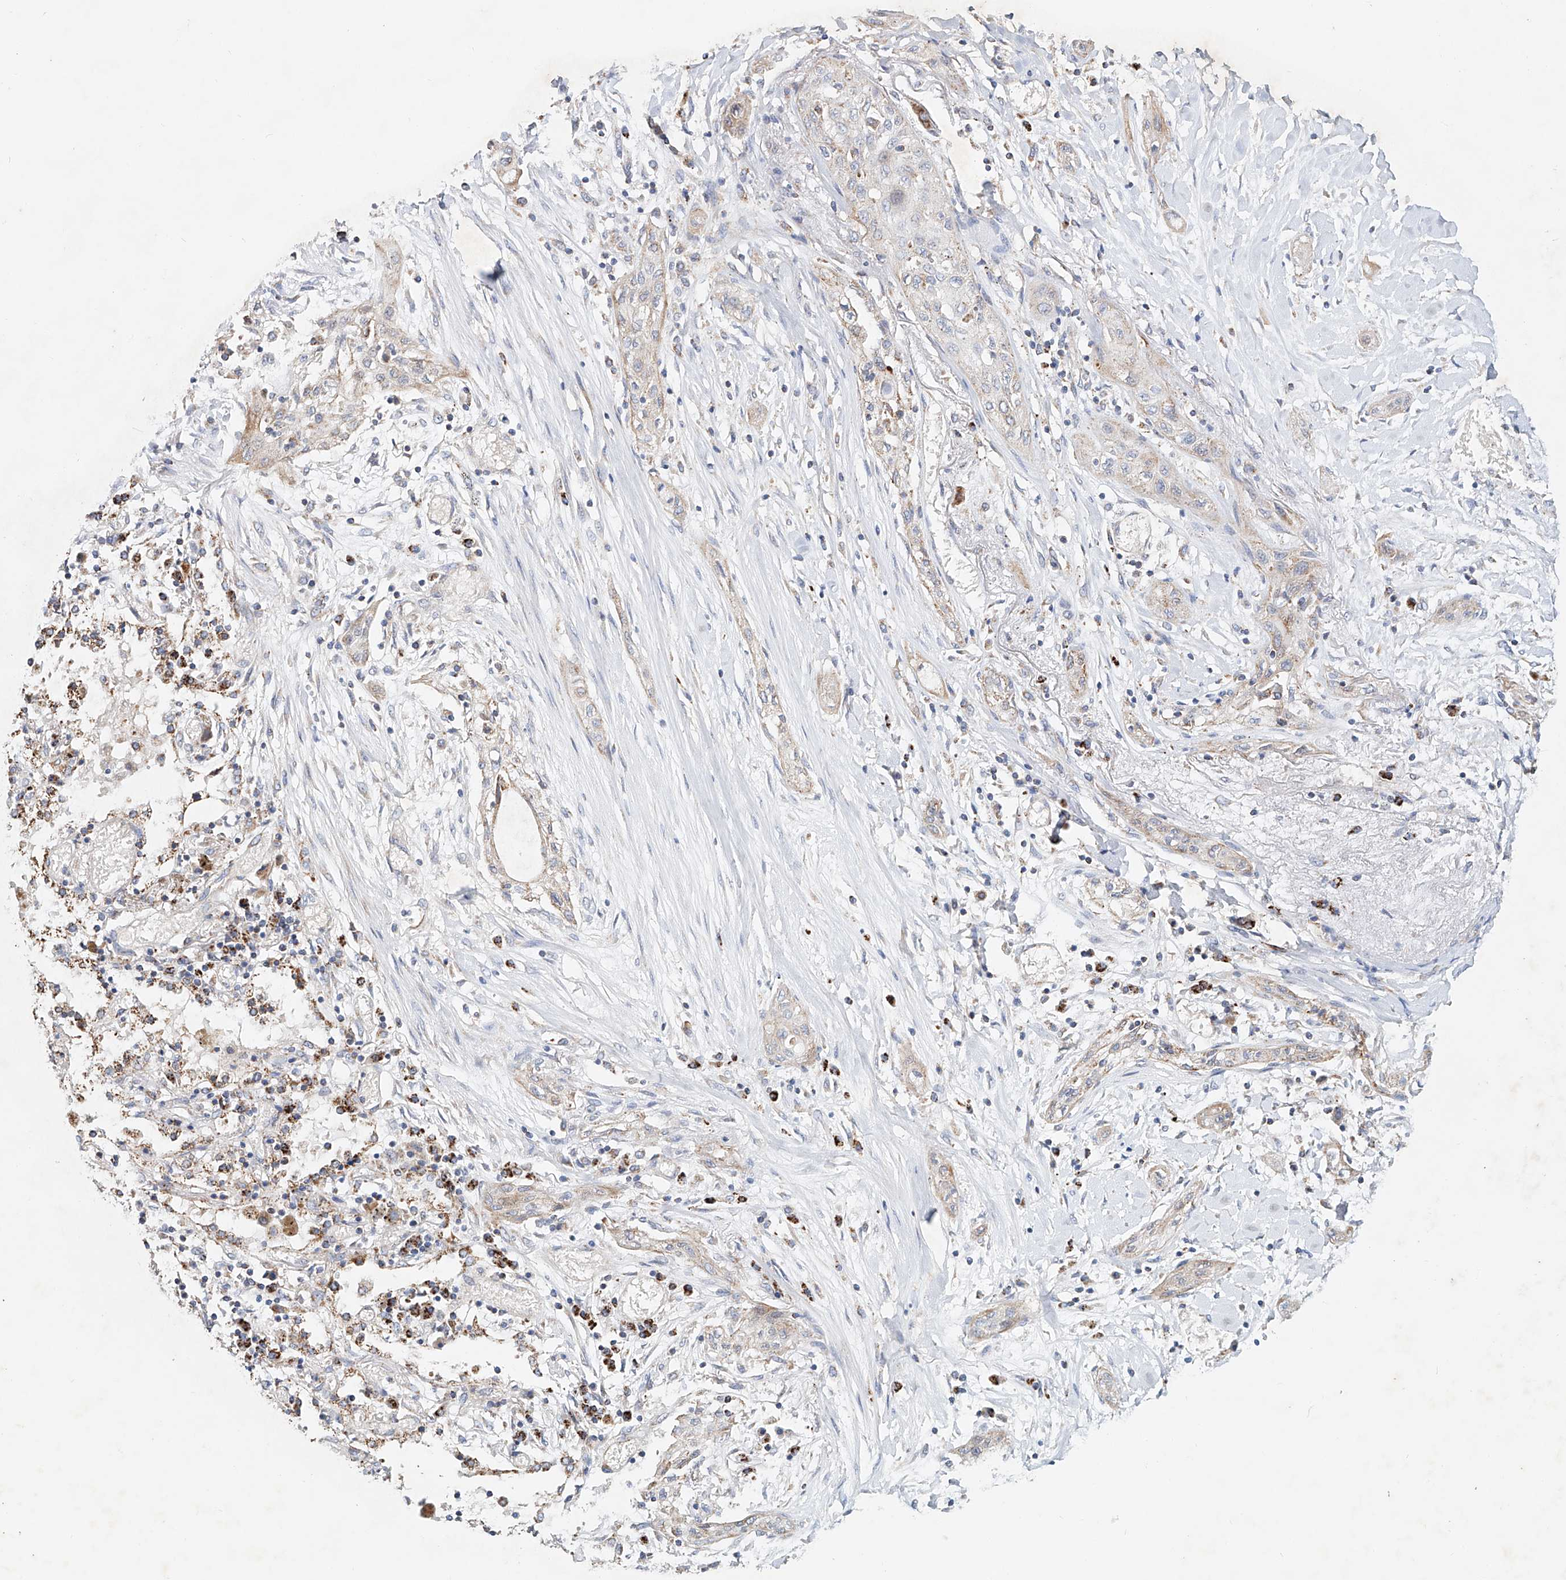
{"staining": {"intensity": "weak", "quantity": "<25%", "location": "cytoplasmic/membranous"}, "tissue": "lung cancer", "cell_type": "Tumor cells", "image_type": "cancer", "snomed": [{"axis": "morphology", "description": "Squamous cell carcinoma, NOS"}, {"axis": "topography", "description": "Lung"}], "caption": "High power microscopy micrograph of an immunohistochemistry micrograph of lung cancer (squamous cell carcinoma), revealing no significant expression in tumor cells.", "gene": "CARD10", "patient": {"sex": "female", "age": 47}}